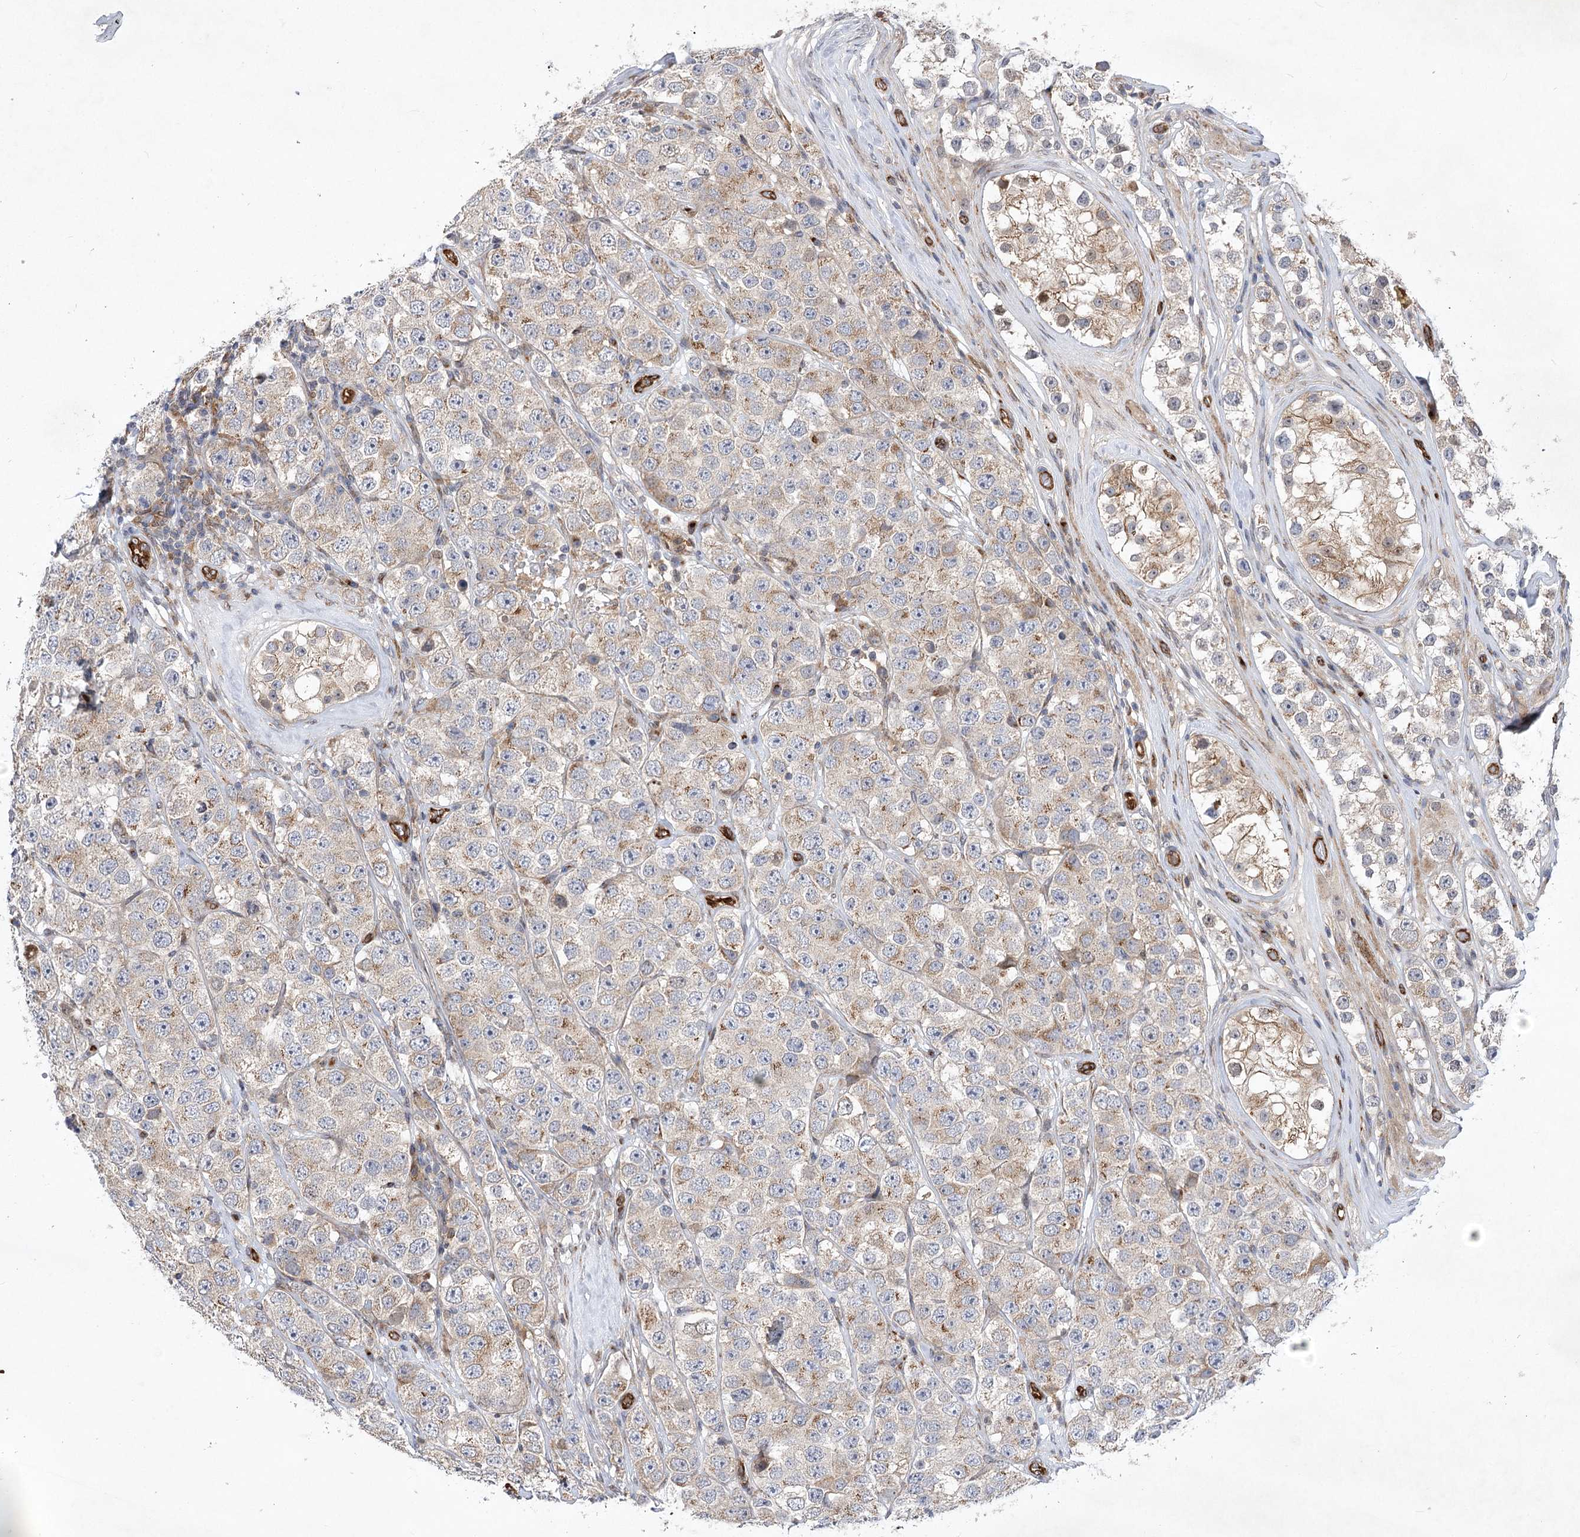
{"staining": {"intensity": "weak", "quantity": "25%-75%", "location": "cytoplasmic/membranous"}, "tissue": "testis cancer", "cell_type": "Tumor cells", "image_type": "cancer", "snomed": [{"axis": "morphology", "description": "Seminoma, NOS"}, {"axis": "topography", "description": "Testis"}], "caption": "The histopathology image displays a brown stain indicating the presence of a protein in the cytoplasmic/membranous of tumor cells in testis cancer.", "gene": "ARHGAP31", "patient": {"sex": "male", "age": 28}}